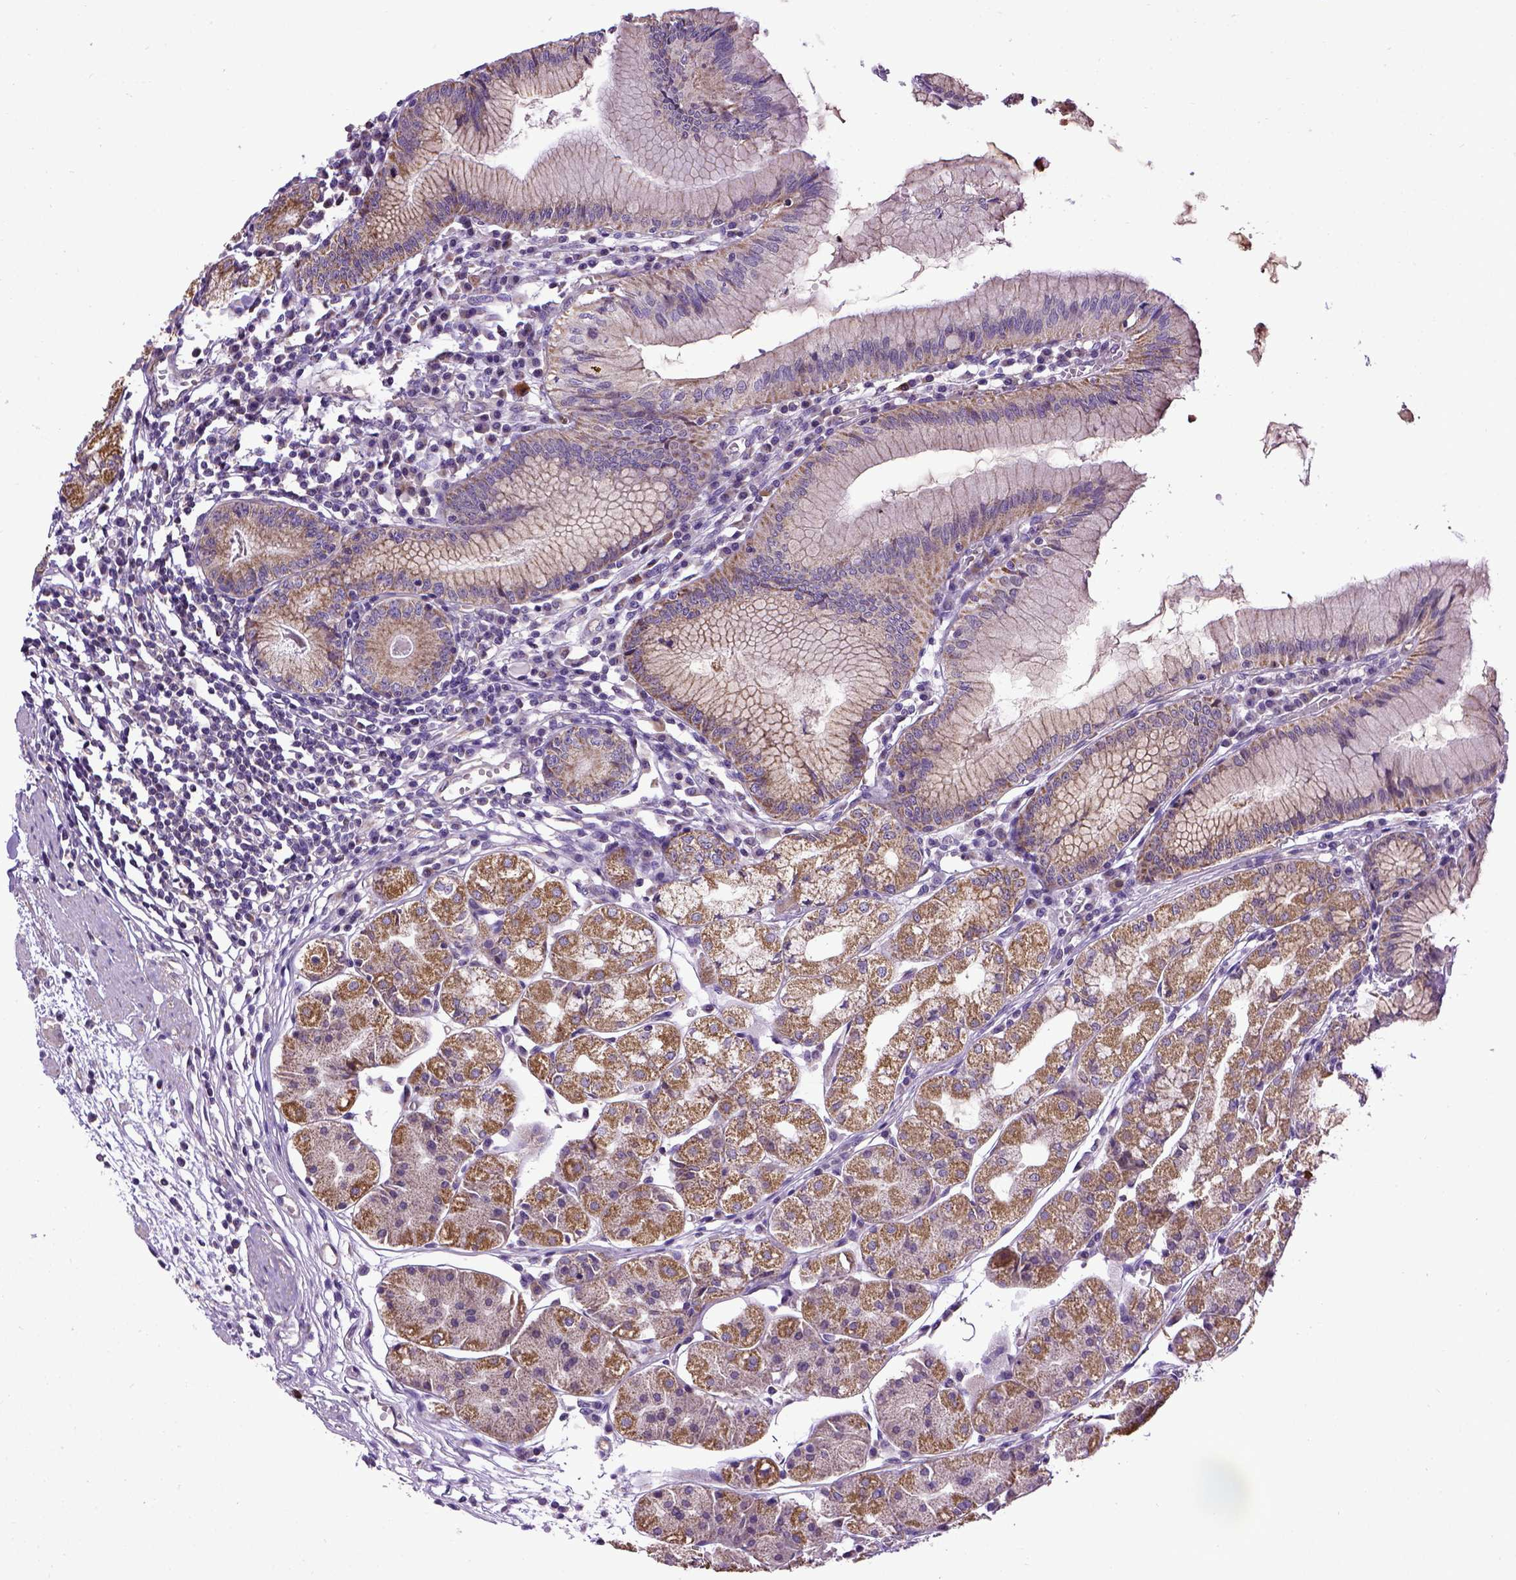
{"staining": {"intensity": "moderate", "quantity": "25%-75%", "location": "cytoplasmic/membranous"}, "tissue": "stomach", "cell_type": "Glandular cells", "image_type": "normal", "snomed": [{"axis": "morphology", "description": "Normal tissue, NOS"}, {"axis": "topography", "description": "Stomach"}], "caption": "Immunohistochemical staining of unremarkable stomach shows moderate cytoplasmic/membranous protein staining in about 25%-75% of glandular cells. (DAB (3,3'-diaminobenzidine) IHC with brightfield microscopy, high magnification).", "gene": "ENG", "patient": {"sex": "male", "age": 55}}